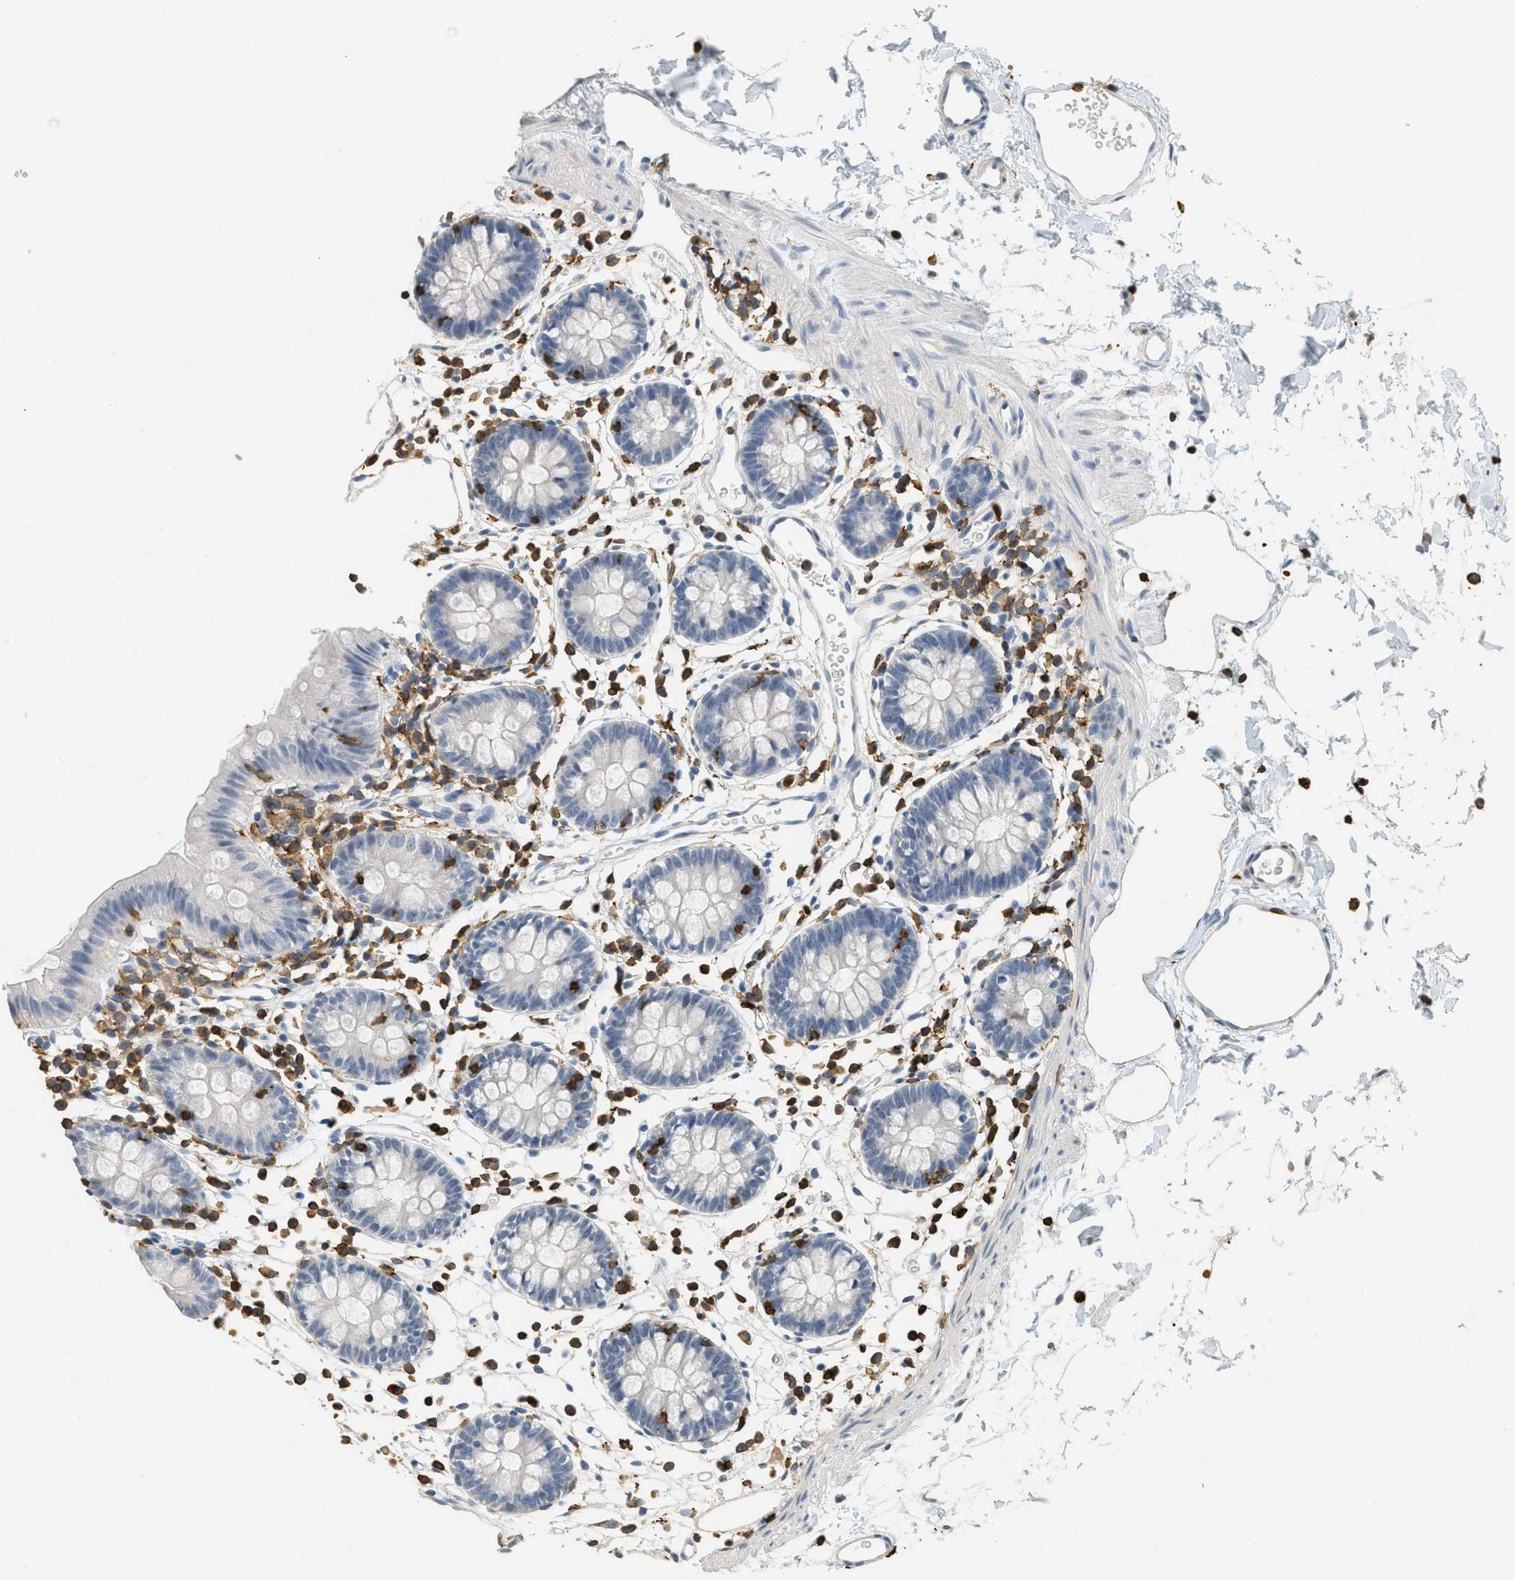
{"staining": {"intensity": "negative", "quantity": "none", "location": "none"}, "tissue": "colon", "cell_type": "Endothelial cells", "image_type": "normal", "snomed": [{"axis": "morphology", "description": "Normal tissue, NOS"}, {"axis": "topography", "description": "Colon"}], "caption": "This is a image of immunohistochemistry staining of benign colon, which shows no staining in endothelial cells. Nuclei are stained in blue.", "gene": "LSP1", "patient": {"sex": "male", "age": 14}}